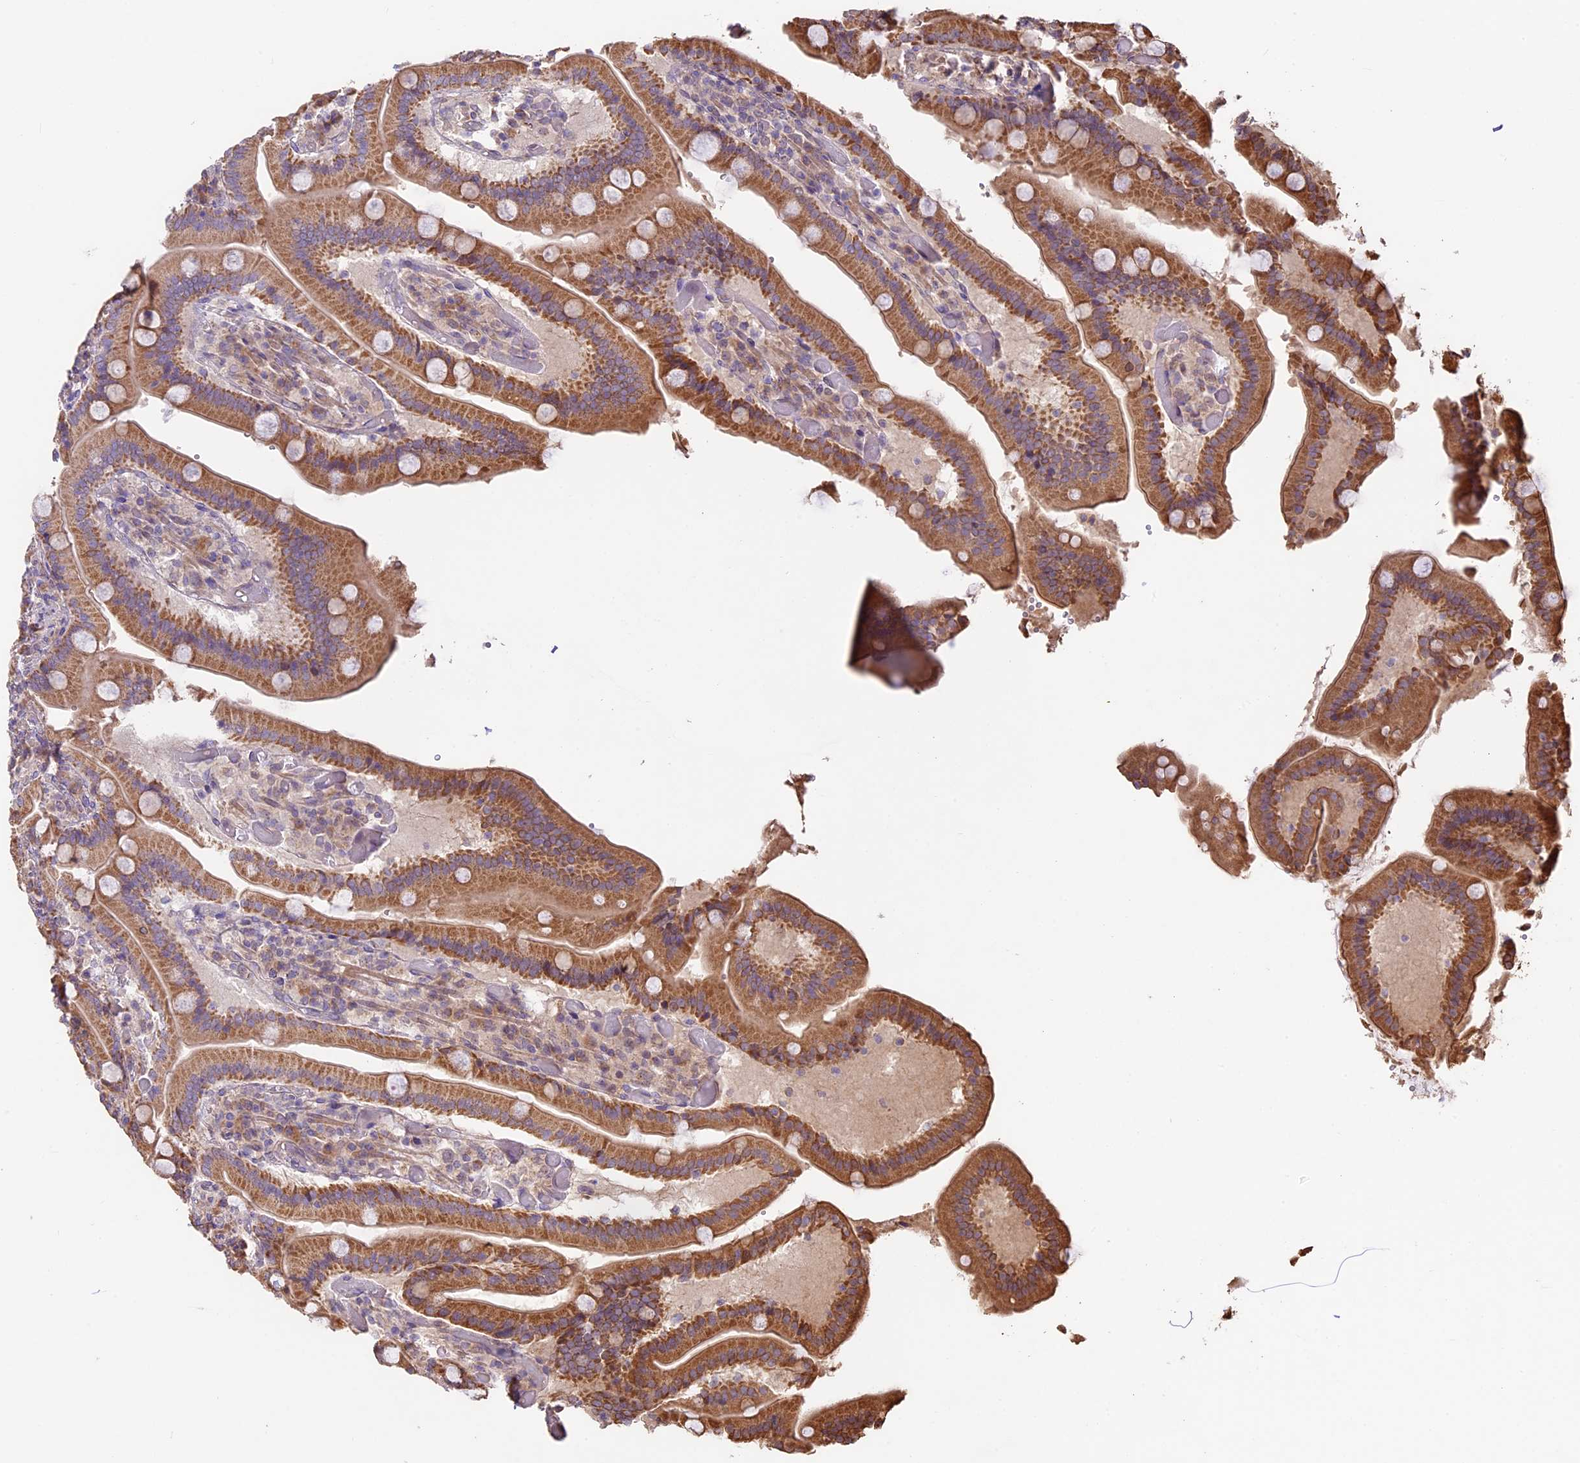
{"staining": {"intensity": "moderate", "quantity": ">75%", "location": "cytoplasmic/membranous"}, "tissue": "duodenum", "cell_type": "Glandular cells", "image_type": "normal", "snomed": [{"axis": "morphology", "description": "Normal tissue, NOS"}, {"axis": "topography", "description": "Duodenum"}], "caption": "Protein staining of normal duodenum exhibits moderate cytoplasmic/membranous expression in approximately >75% of glandular cells. (IHC, brightfield microscopy, high magnification).", "gene": "BCAS4", "patient": {"sex": "female", "age": 62}}